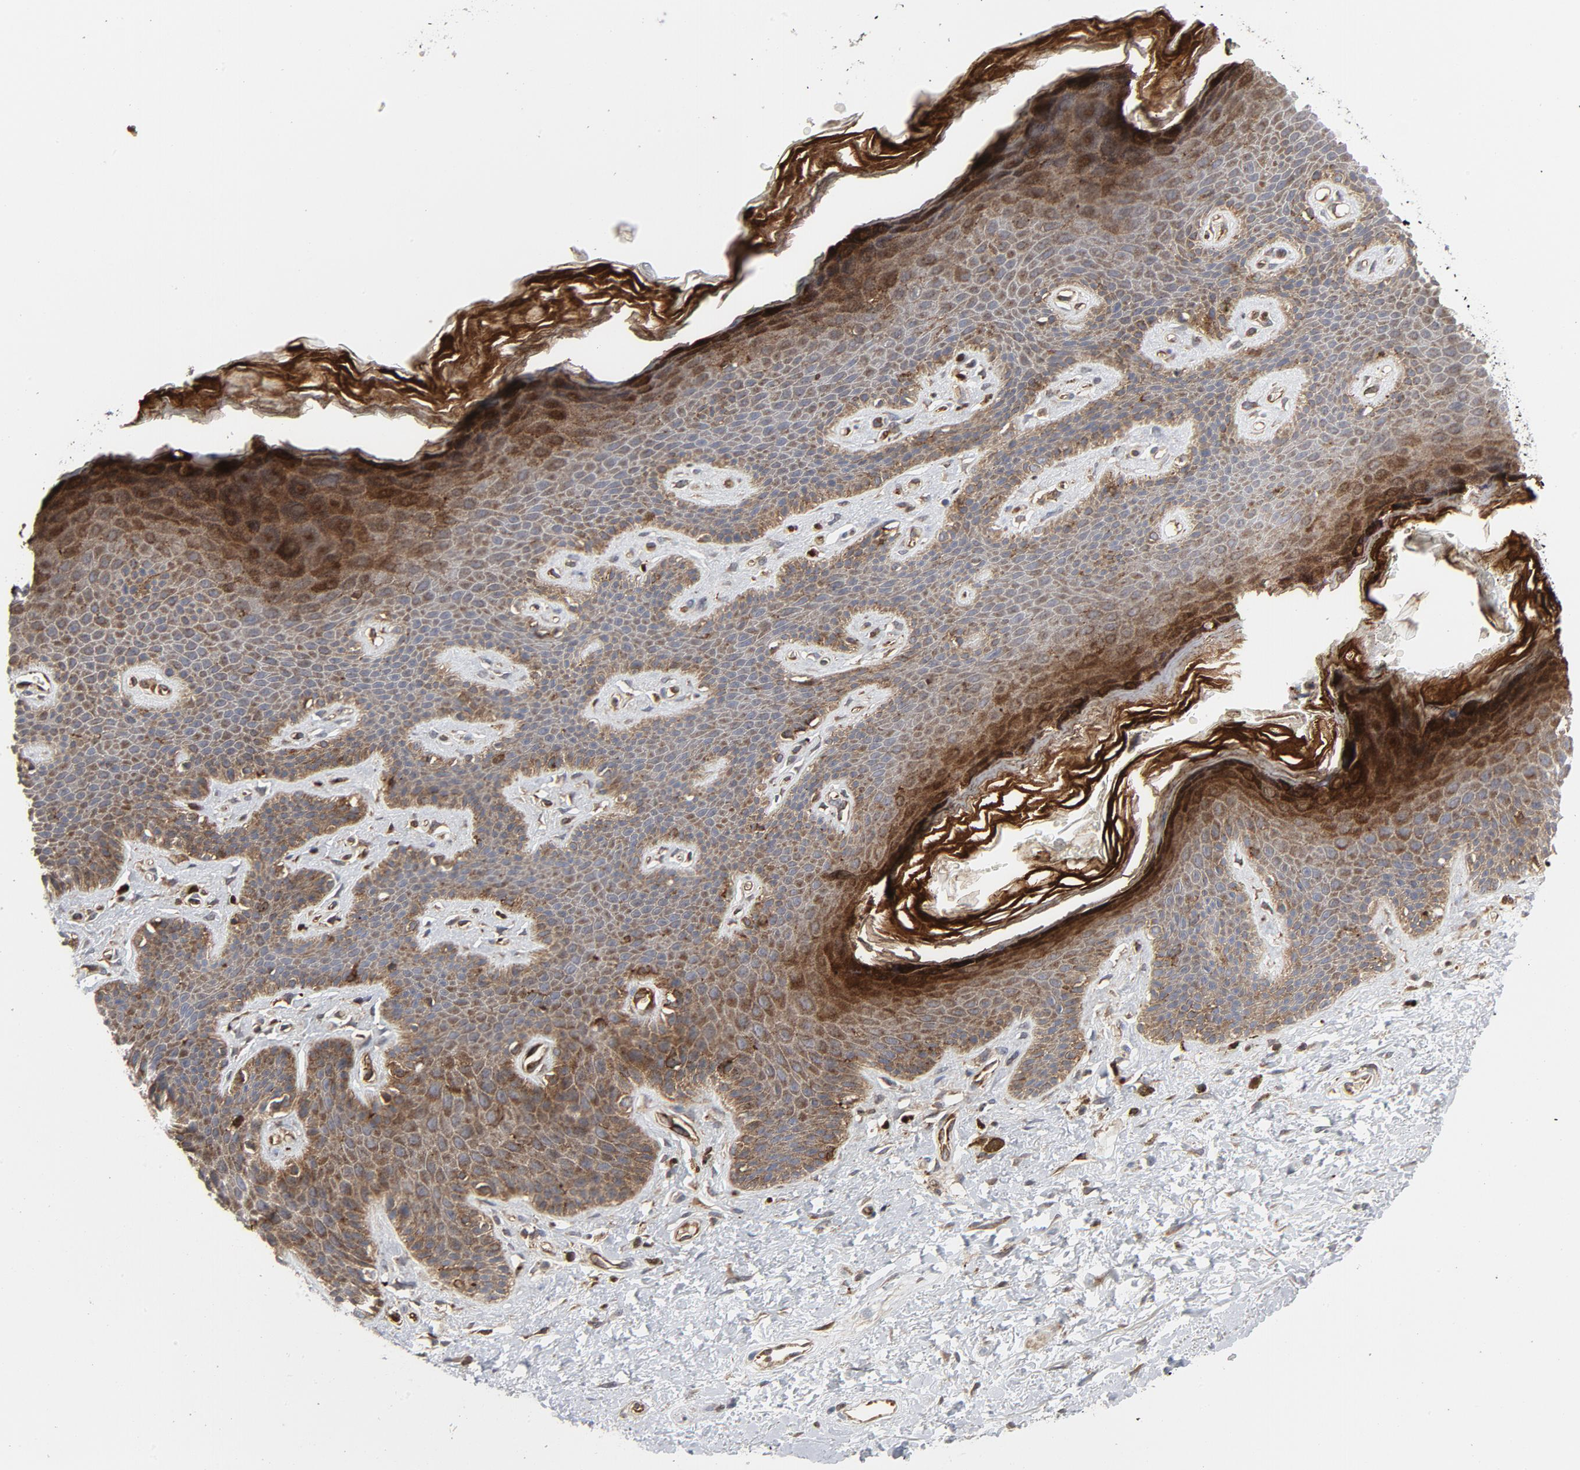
{"staining": {"intensity": "strong", "quantity": ">75%", "location": "cytoplasmic/membranous"}, "tissue": "skin", "cell_type": "Epidermal cells", "image_type": "normal", "snomed": [{"axis": "morphology", "description": "Normal tissue, NOS"}, {"axis": "topography", "description": "Anal"}], "caption": "Skin stained for a protein (brown) shows strong cytoplasmic/membranous positive positivity in about >75% of epidermal cells.", "gene": "YES1", "patient": {"sex": "female", "age": 46}}